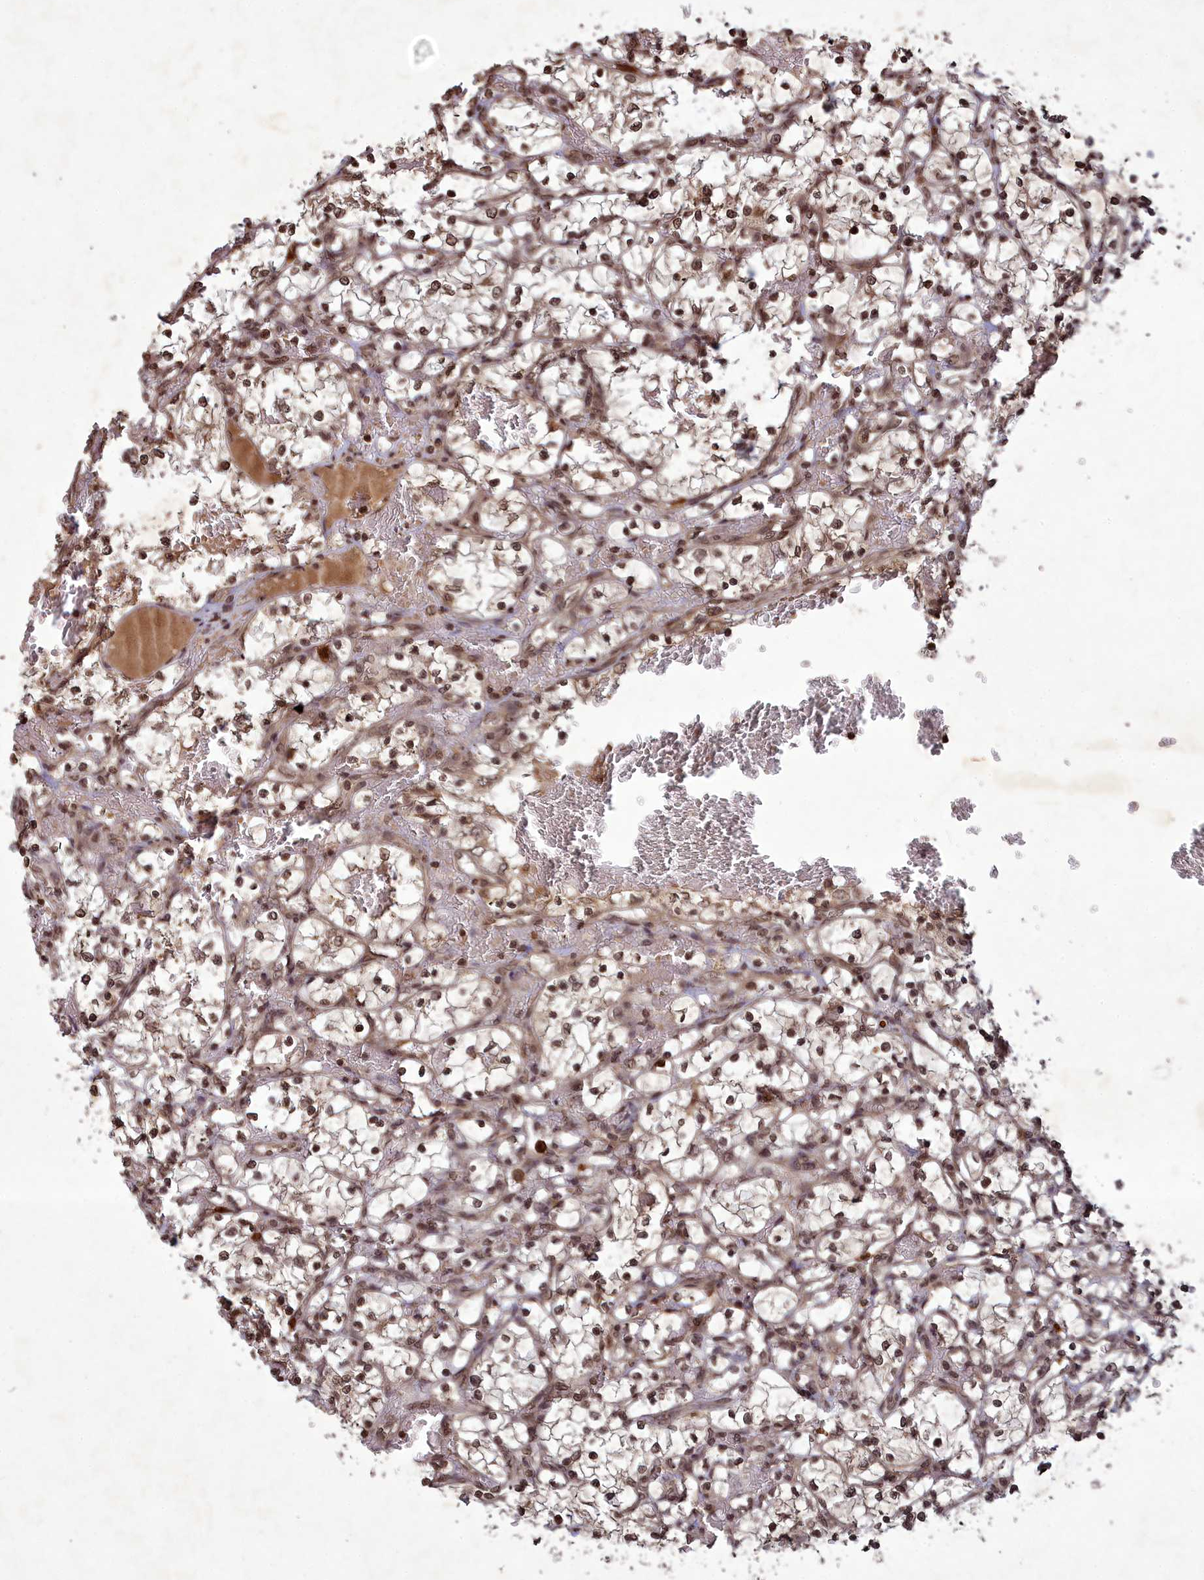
{"staining": {"intensity": "moderate", "quantity": ">75%", "location": "nuclear"}, "tissue": "renal cancer", "cell_type": "Tumor cells", "image_type": "cancer", "snomed": [{"axis": "morphology", "description": "Adenocarcinoma, NOS"}, {"axis": "topography", "description": "Kidney"}], "caption": "Brown immunohistochemical staining in renal cancer (adenocarcinoma) shows moderate nuclear expression in about >75% of tumor cells. The staining was performed using DAB, with brown indicating positive protein expression. Nuclei are stained blue with hematoxylin.", "gene": "SRMS", "patient": {"sex": "female", "age": 69}}